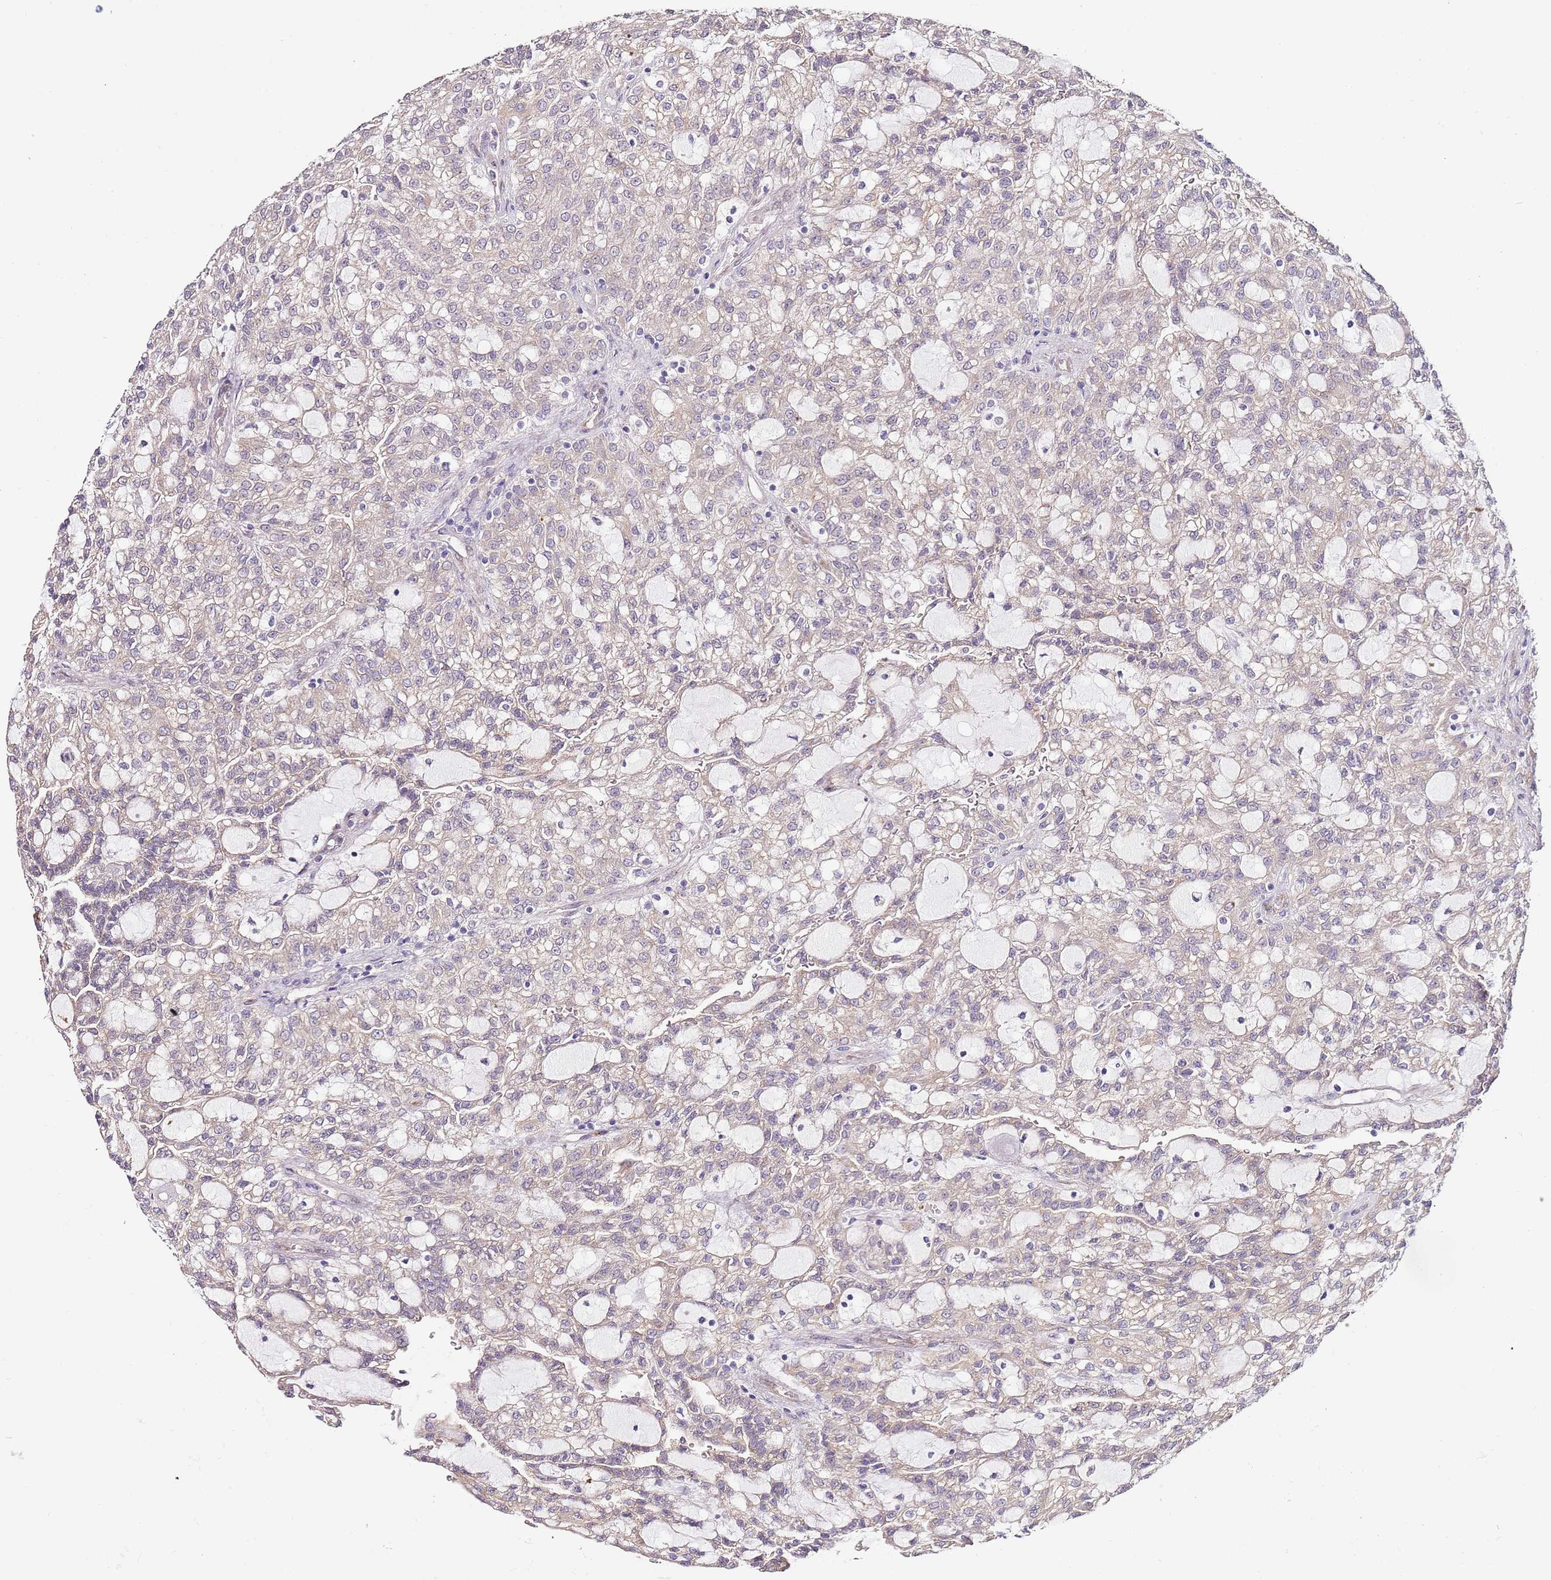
{"staining": {"intensity": "weak", "quantity": "<25%", "location": "cytoplasmic/membranous"}, "tissue": "renal cancer", "cell_type": "Tumor cells", "image_type": "cancer", "snomed": [{"axis": "morphology", "description": "Adenocarcinoma, NOS"}, {"axis": "topography", "description": "Kidney"}], "caption": "This is an immunohistochemistry (IHC) histopathology image of renal cancer (adenocarcinoma). There is no positivity in tumor cells.", "gene": "TBC1D9", "patient": {"sex": "male", "age": 63}}